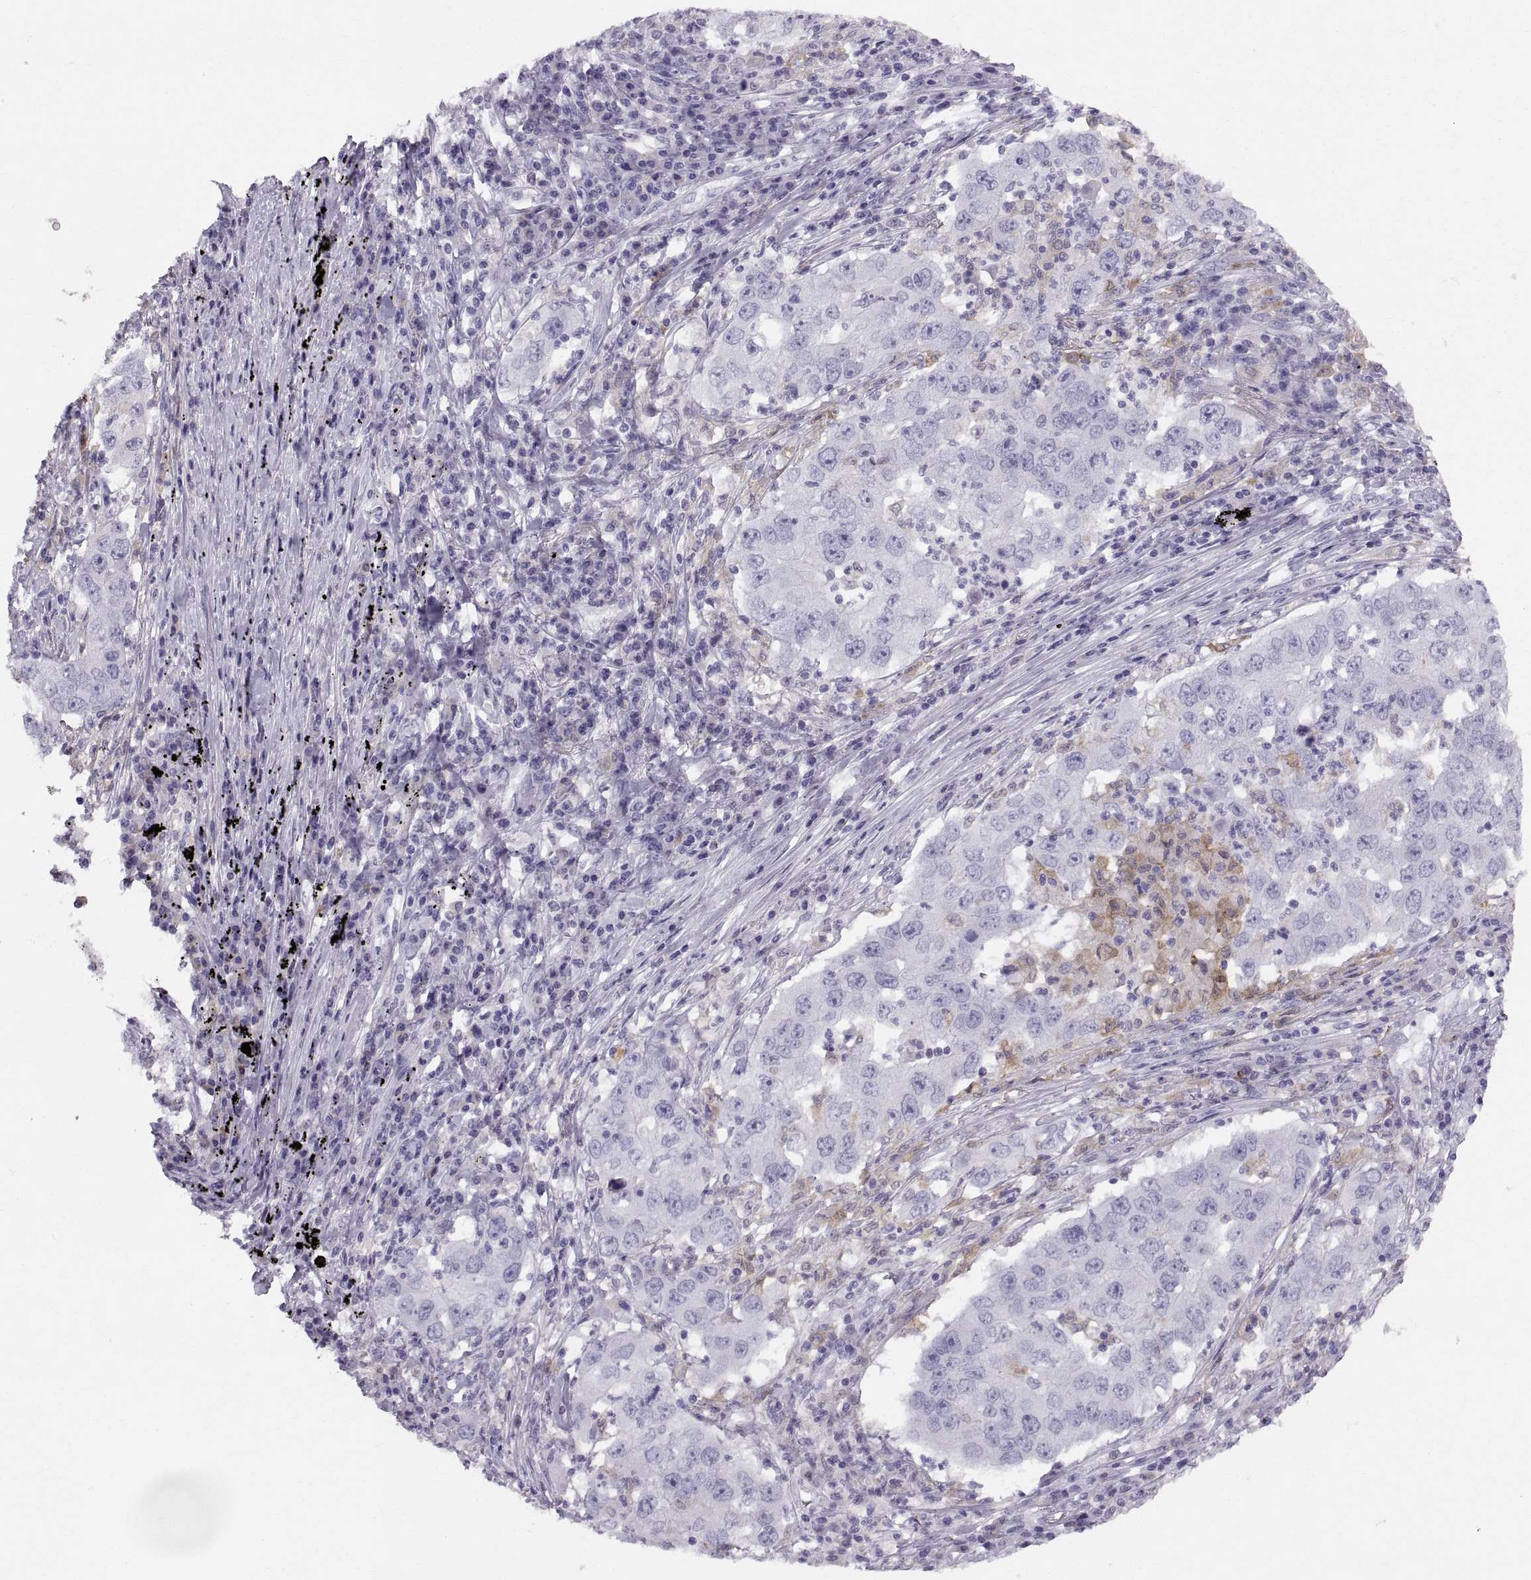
{"staining": {"intensity": "moderate", "quantity": "<25%", "location": "cytoplasmic/membranous"}, "tissue": "lung cancer", "cell_type": "Tumor cells", "image_type": "cancer", "snomed": [{"axis": "morphology", "description": "Adenocarcinoma, NOS"}, {"axis": "topography", "description": "Lung"}], "caption": "A micrograph showing moderate cytoplasmic/membranous positivity in about <25% of tumor cells in lung cancer (adenocarcinoma), as visualized by brown immunohistochemical staining.", "gene": "SLC22A6", "patient": {"sex": "male", "age": 73}}